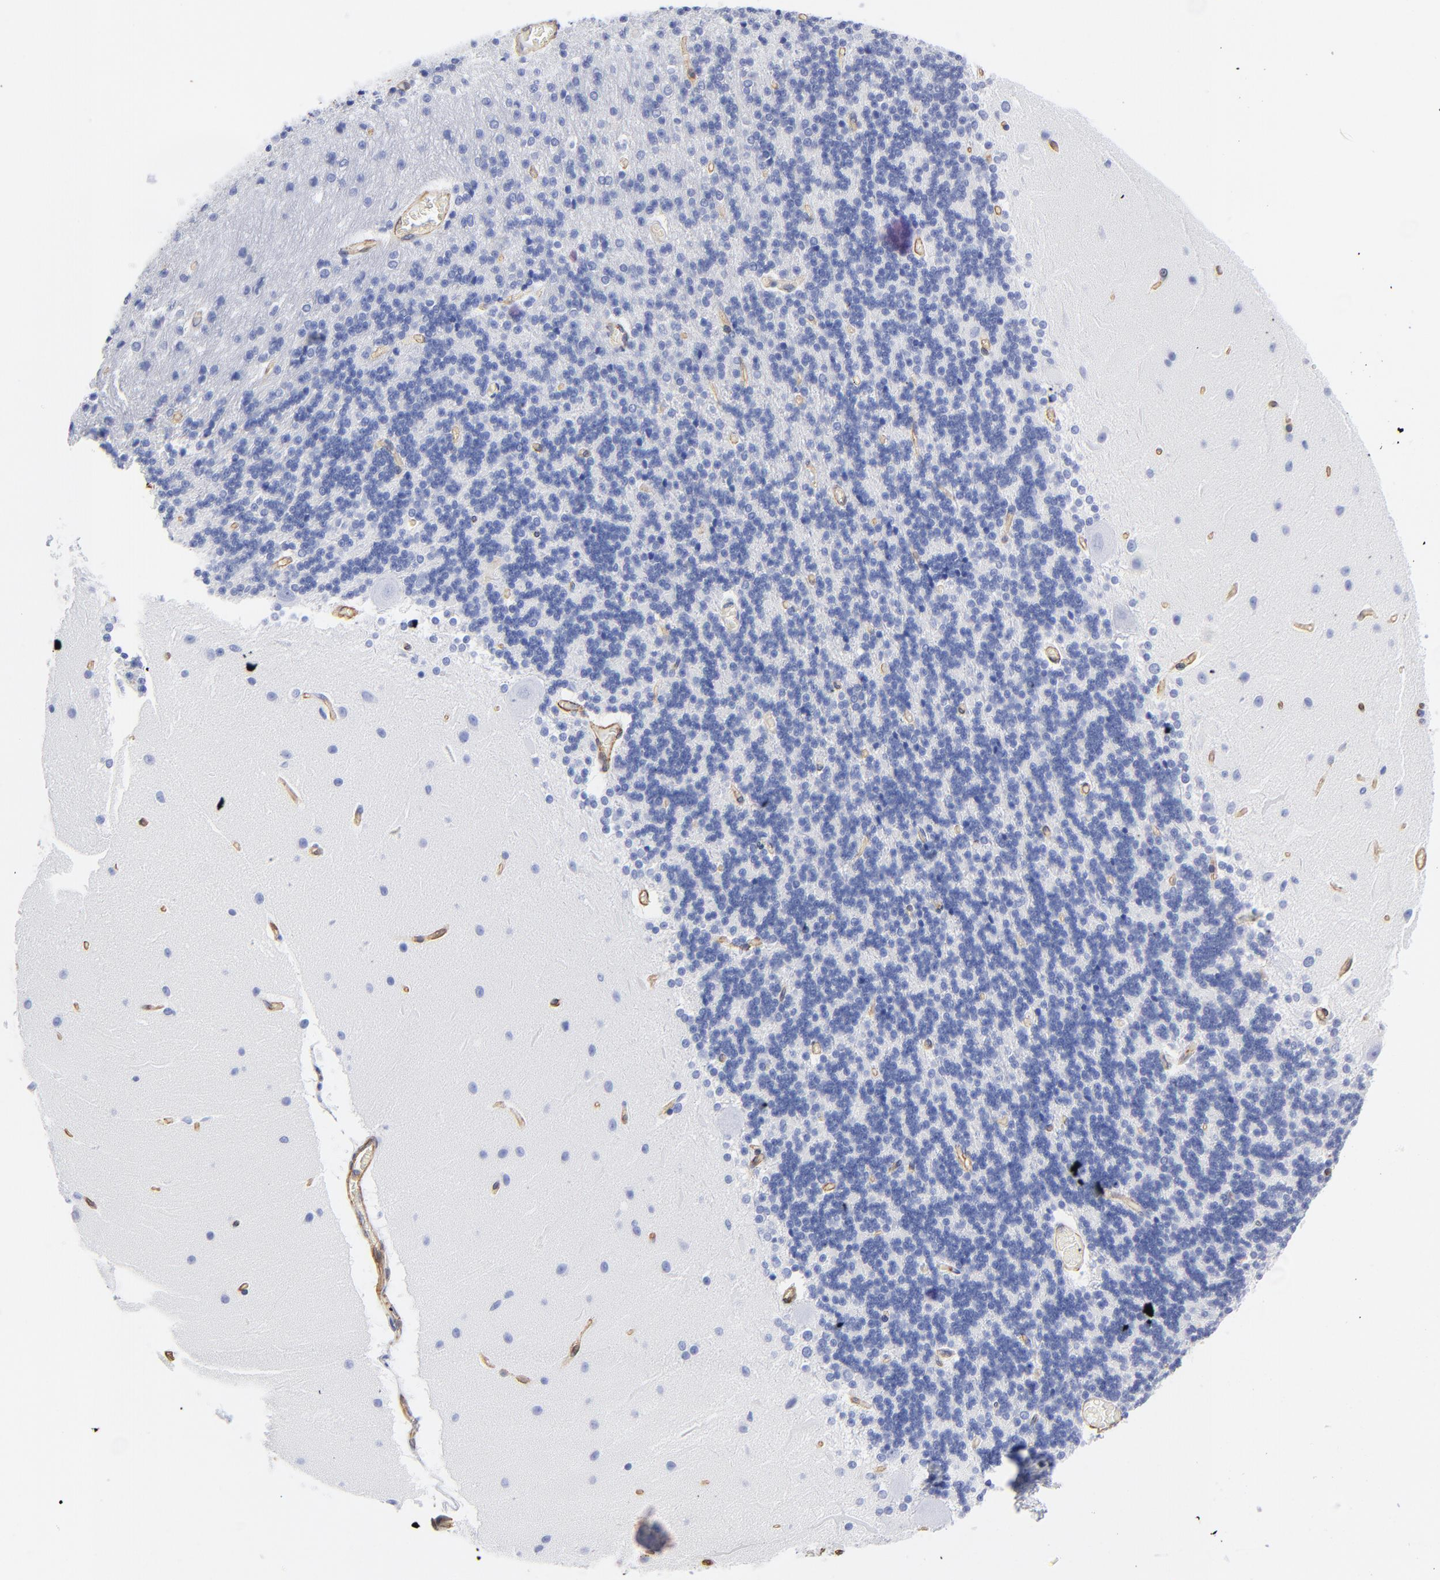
{"staining": {"intensity": "negative", "quantity": "none", "location": "none"}, "tissue": "cerebellum", "cell_type": "Cells in granular layer", "image_type": "normal", "snomed": [{"axis": "morphology", "description": "Normal tissue, NOS"}, {"axis": "topography", "description": "Cerebellum"}], "caption": "Immunohistochemistry (IHC) photomicrograph of unremarkable cerebellum: human cerebellum stained with DAB (3,3'-diaminobenzidine) demonstrates no significant protein staining in cells in granular layer.", "gene": "TAGLN2", "patient": {"sex": "female", "age": 54}}